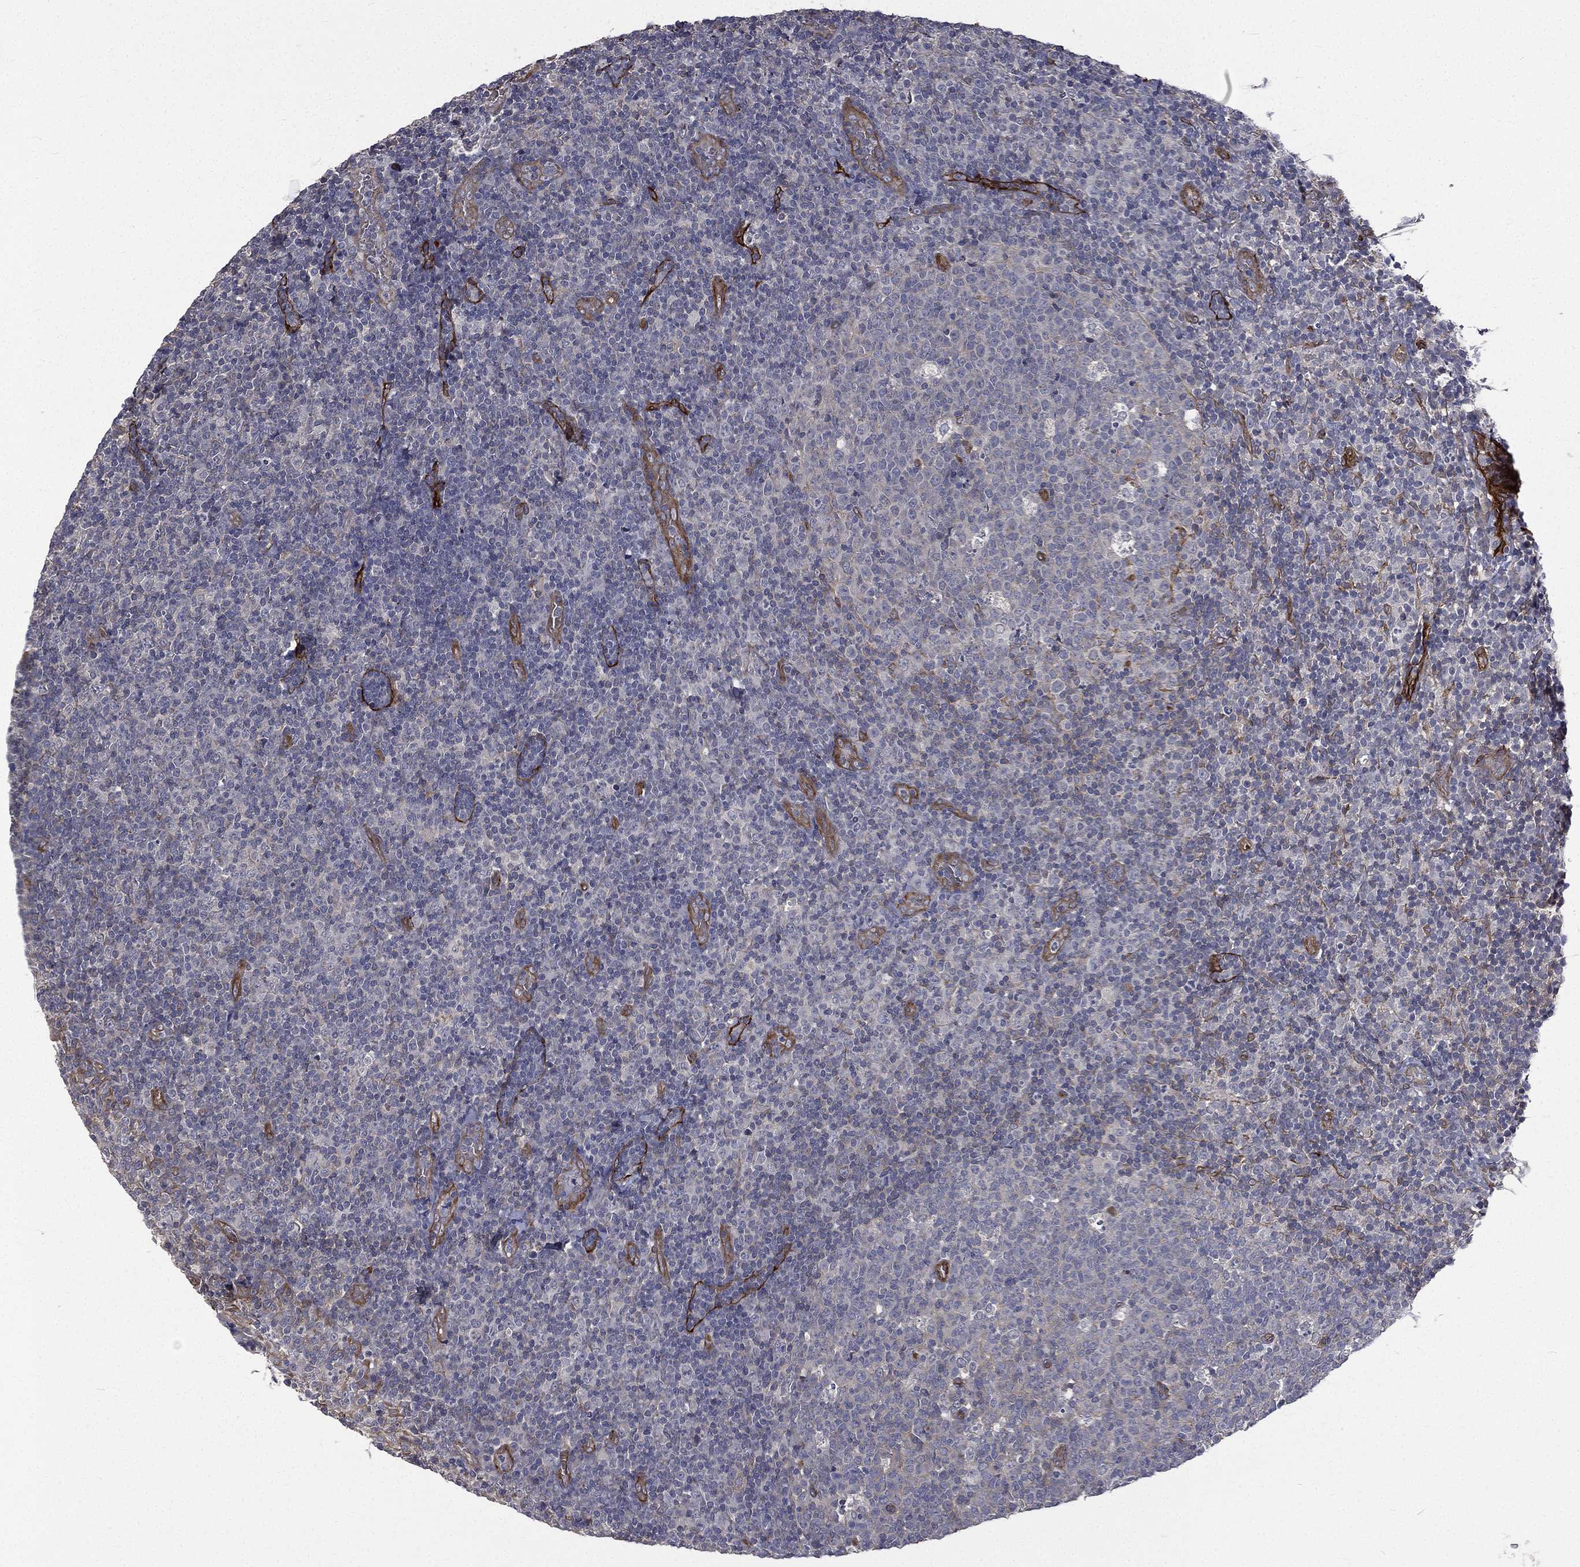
{"staining": {"intensity": "negative", "quantity": "none", "location": "none"}, "tissue": "tonsil", "cell_type": "Germinal center cells", "image_type": "normal", "snomed": [{"axis": "morphology", "description": "Normal tissue, NOS"}, {"axis": "topography", "description": "Tonsil"}], "caption": "High magnification brightfield microscopy of unremarkable tonsil stained with DAB (3,3'-diaminobenzidine) (brown) and counterstained with hematoxylin (blue): germinal center cells show no significant positivity. (DAB (3,3'-diaminobenzidine) immunohistochemistry, high magnification).", "gene": "PPFIBP1", "patient": {"sex": "female", "age": 5}}